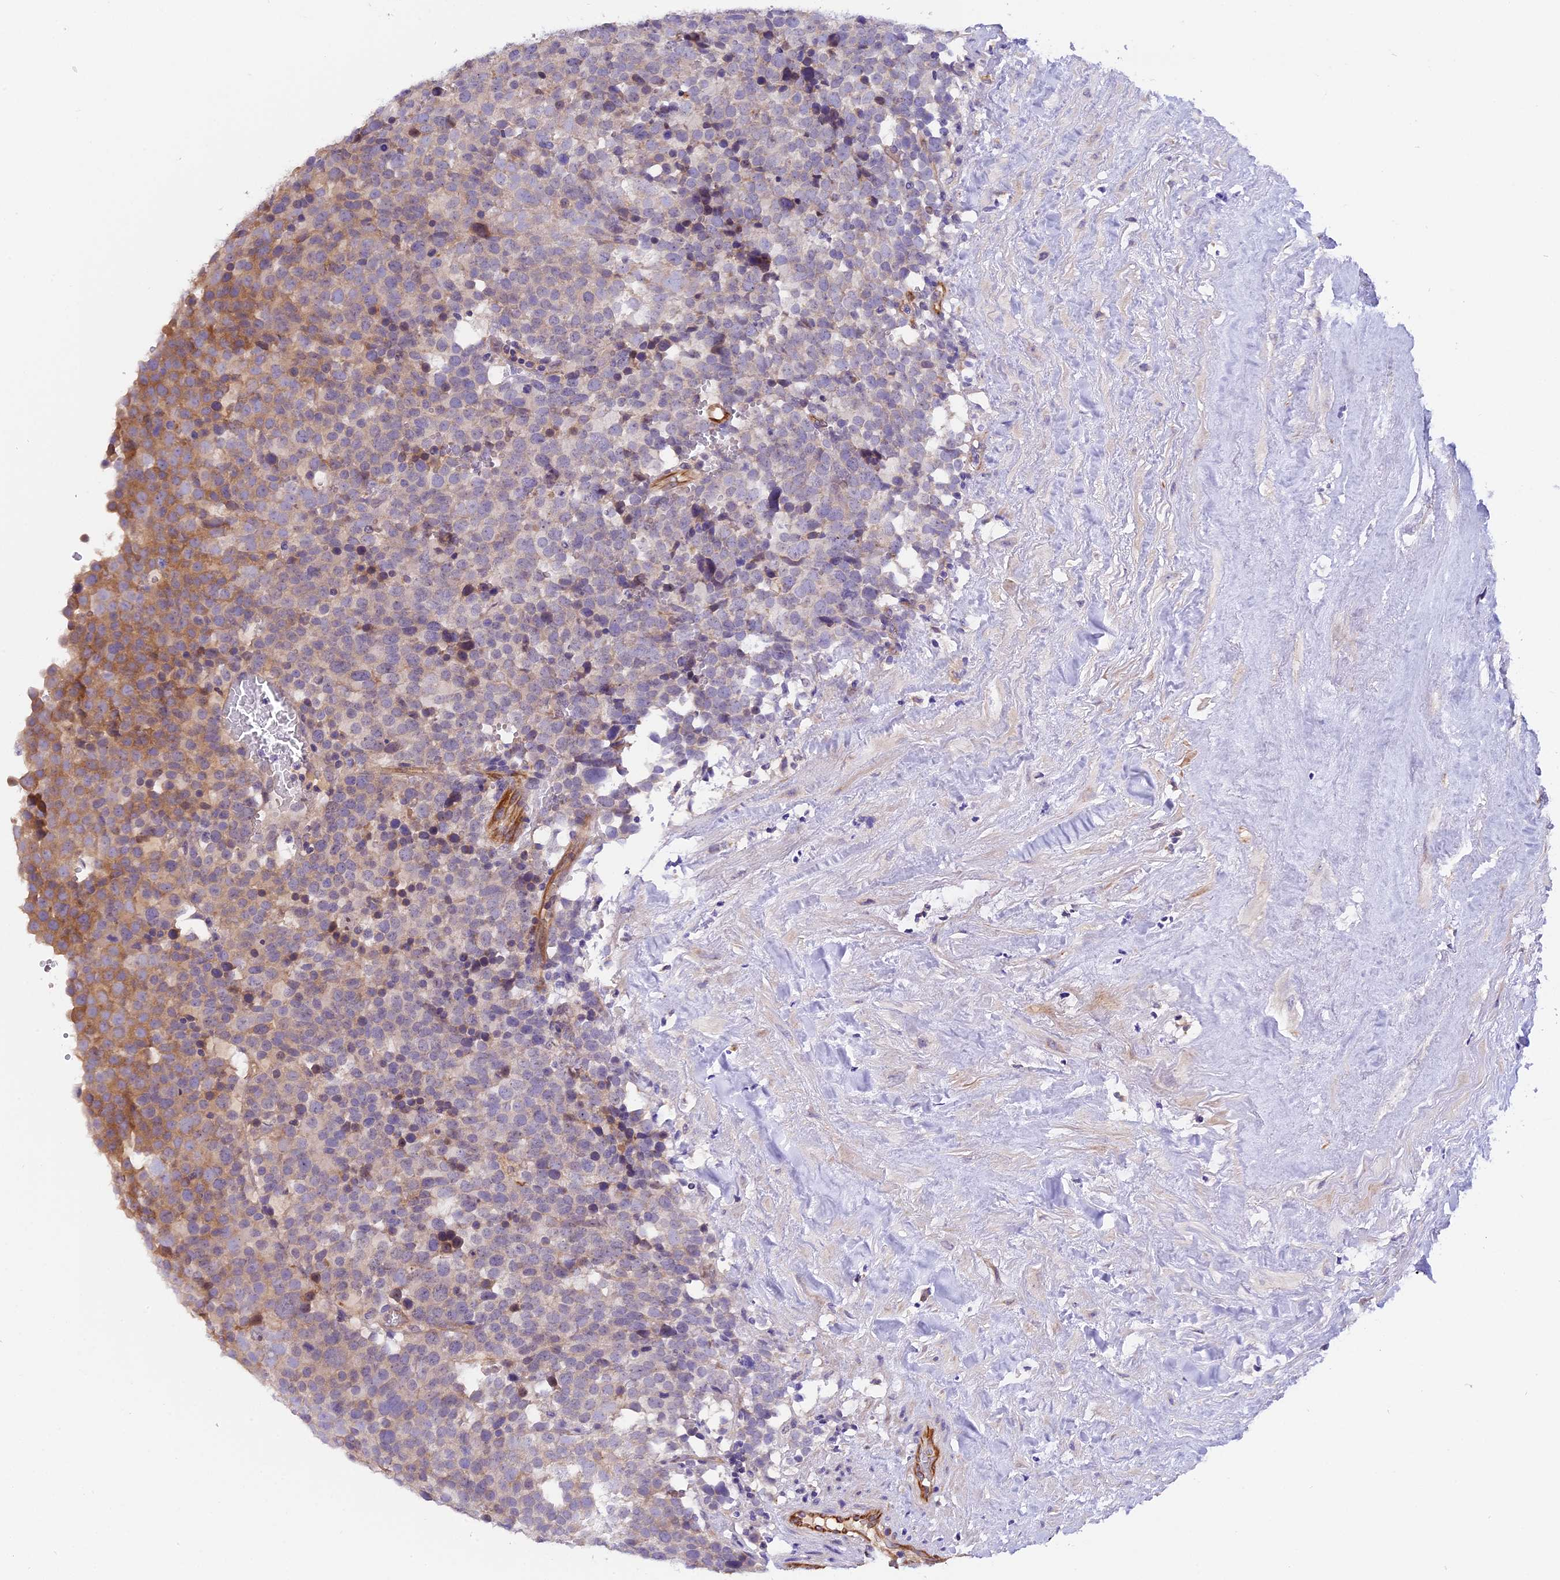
{"staining": {"intensity": "weak", "quantity": "25%-75%", "location": "cytoplasmic/membranous"}, "tissue": "testis cancer", "cell_type": "Tumor cells", "image_type": "cancer", "snomed": [{"axis": "morphology", "description": "Seminoma, NOS"}, {"axis": "topography", "description": "Testis"}], "caption": "The image displays staining of seminoma (testis), revealing weak cytoplasmic/membranous protein expression (brown color) within tumor cells.", "gene": "CCDC32", "patient": {"sex": "male", "age": 71}}